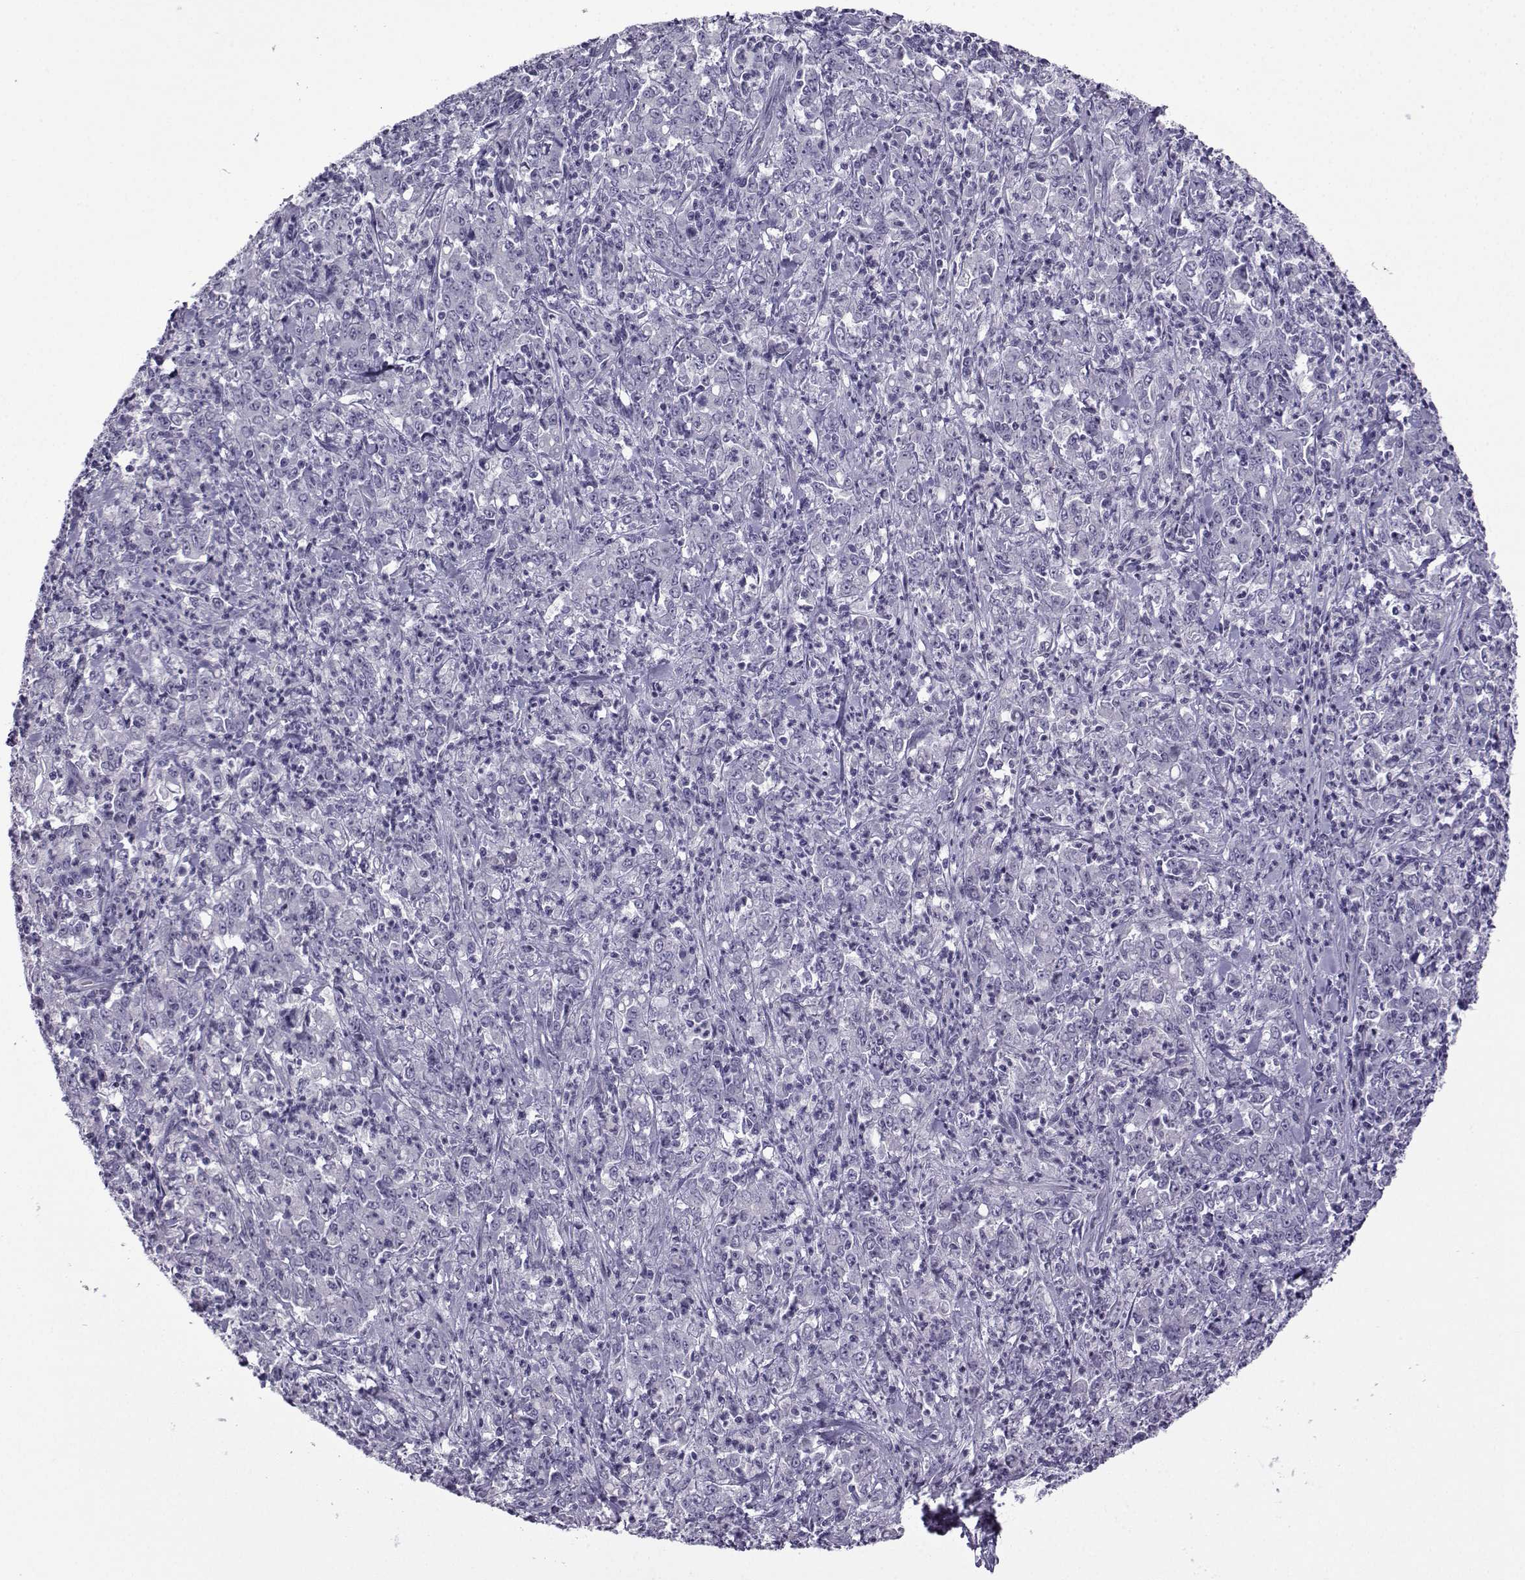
{"staining": {"intensity": "negative", "quantity": "none", "location": "none"}, "tissue": "stomach cancer", "cell_type": "Tumor cells", "image_type": "cancer", "snomed": [{"axis": "morphology", "description": "Adenocarcinoma, NOS"}, {"axis": "topography", "description": "Stomach, lower"}], "caption": "DAB (3,3'-diaminobenzidine) immunohistochemical staining of stomach cancer demonstrates no significant positivity in tumor cells.", "gene": "ARMC2", "patient": {"sex": "female", "age": 71}}